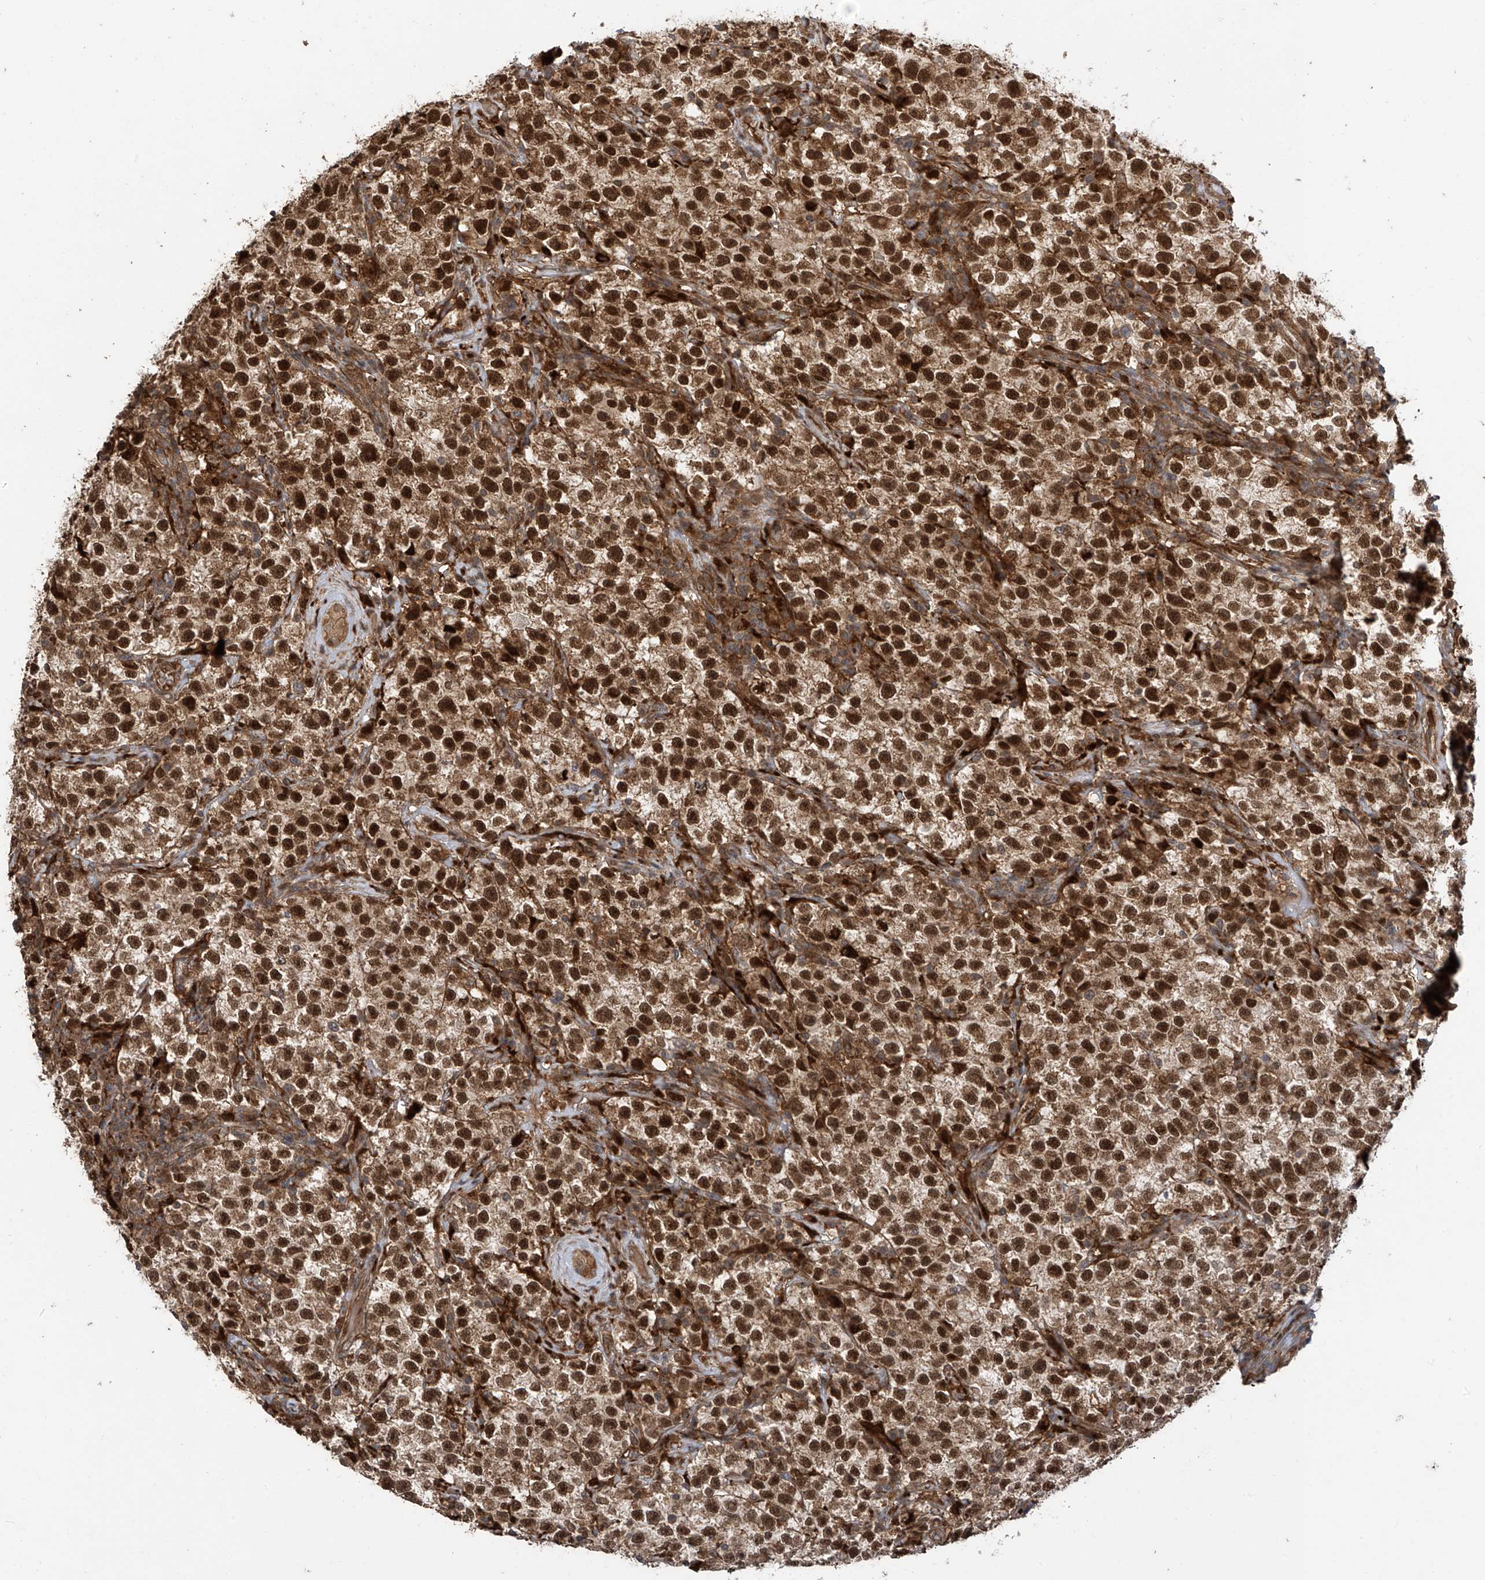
{"staining": {"intensity": "strong", "quantity": ">75%", "location": "cytoplasmic/membranous,nuclear"}, "tissue": "testis cancer", "cell_type": "Tumor cells", "image_type": "cancer", "snomed": [{"axis": "morphology", "description": "Seminoma, NOS"}, {"axis": "topography", "description": "Testis"}], "caption": "This is a photomicrograph of IHC staining of testis seminoma, which shows strong staining in the cytoplasmic/membranous and nuclear of tumor cells.", "gene": "ATAD2B", "patient": {"sex": "male", "age": 22}}